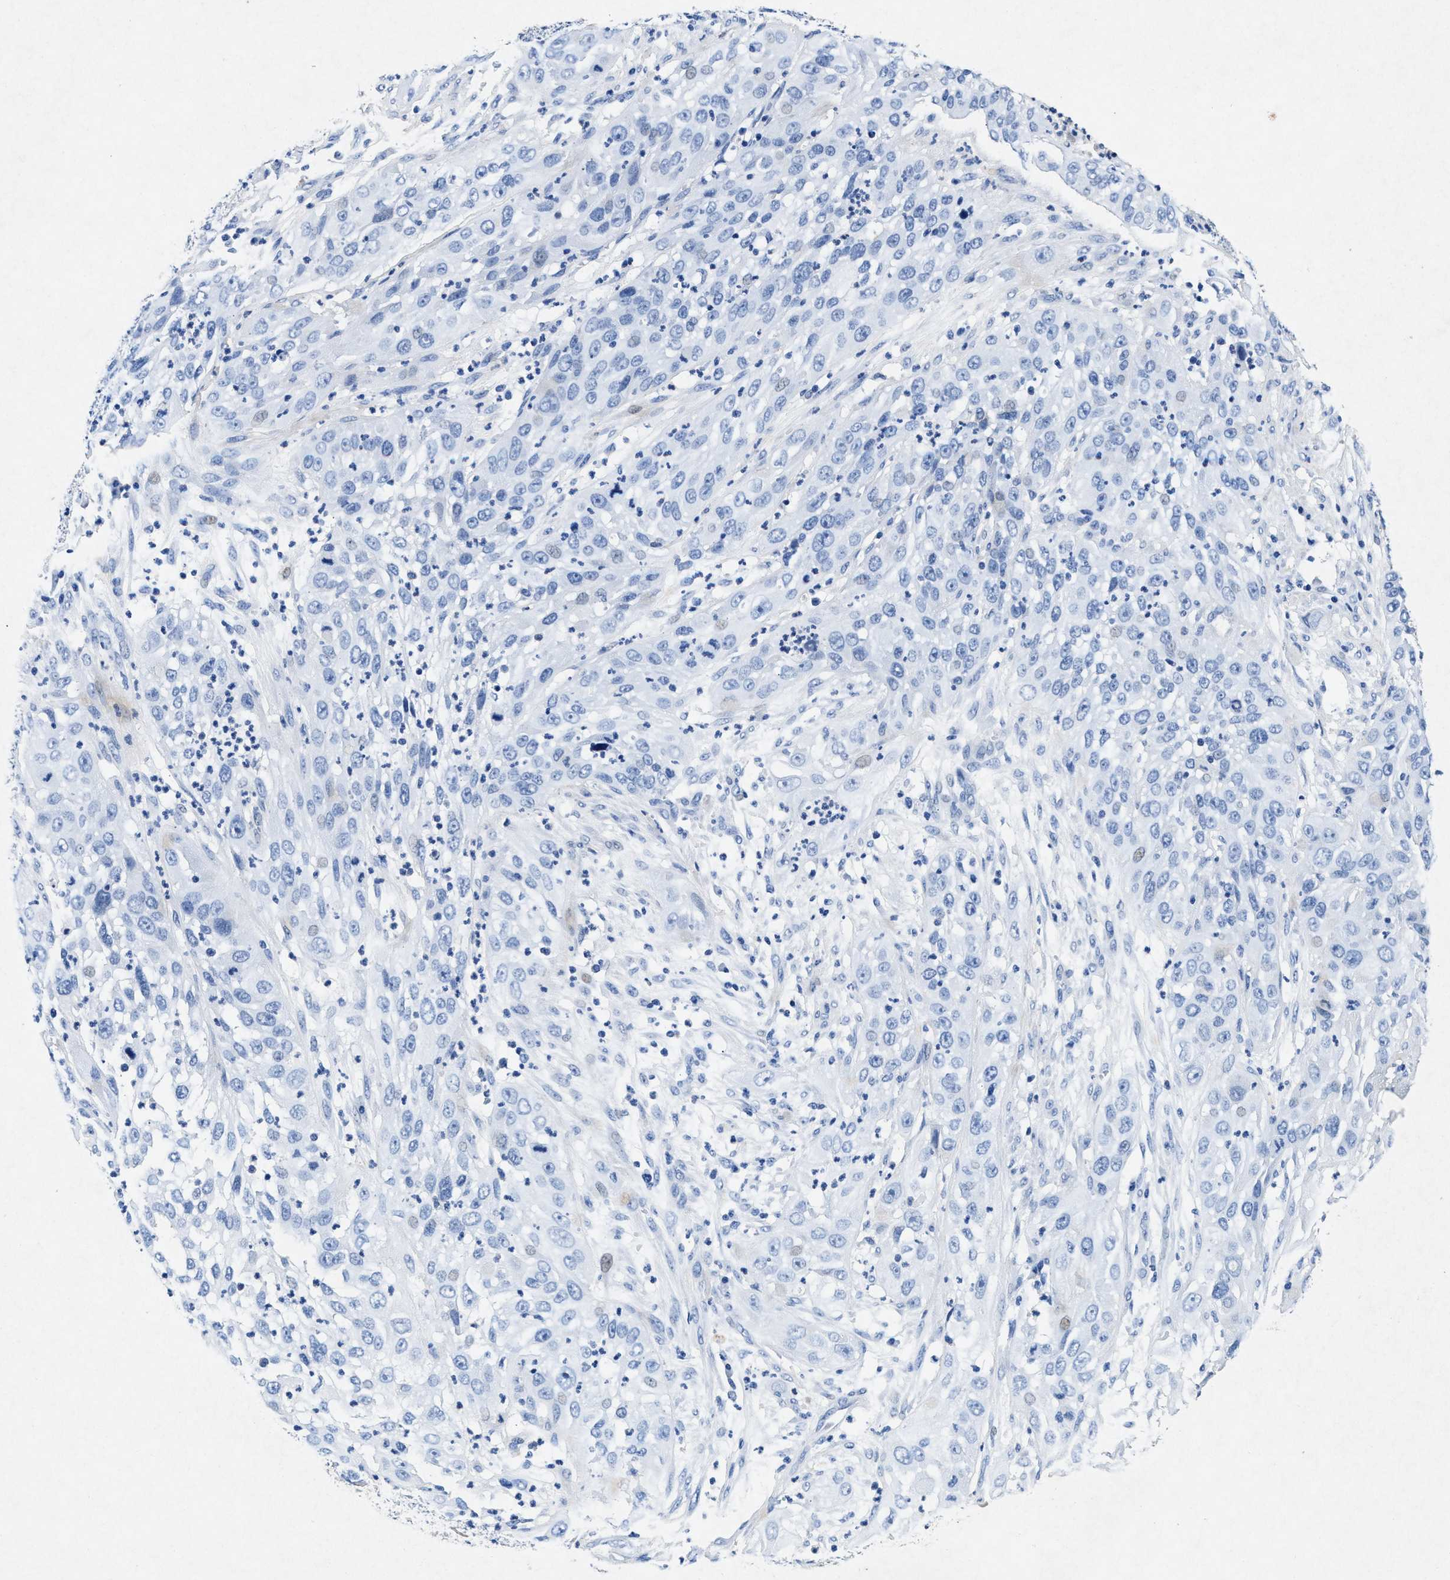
{"staining": {"intensity": "negative", "quantity": "none", "location": "none"}, "tissue": "cervical cancer", "cell_type": "Tumor cells", "image_type": "cancer", "snomed": [{"axis": "morphology", "description": "Squamous cell carcinoma, NOS"}, {"axis": "topography", "description": "Cervix"}], "caption": "An IHC histopathology image of cervical cancer is shown. There is no staining in tumor cells of cervical cancer.", "gene": "MAP6", "patient": {"sex": "female", "age": 32}}